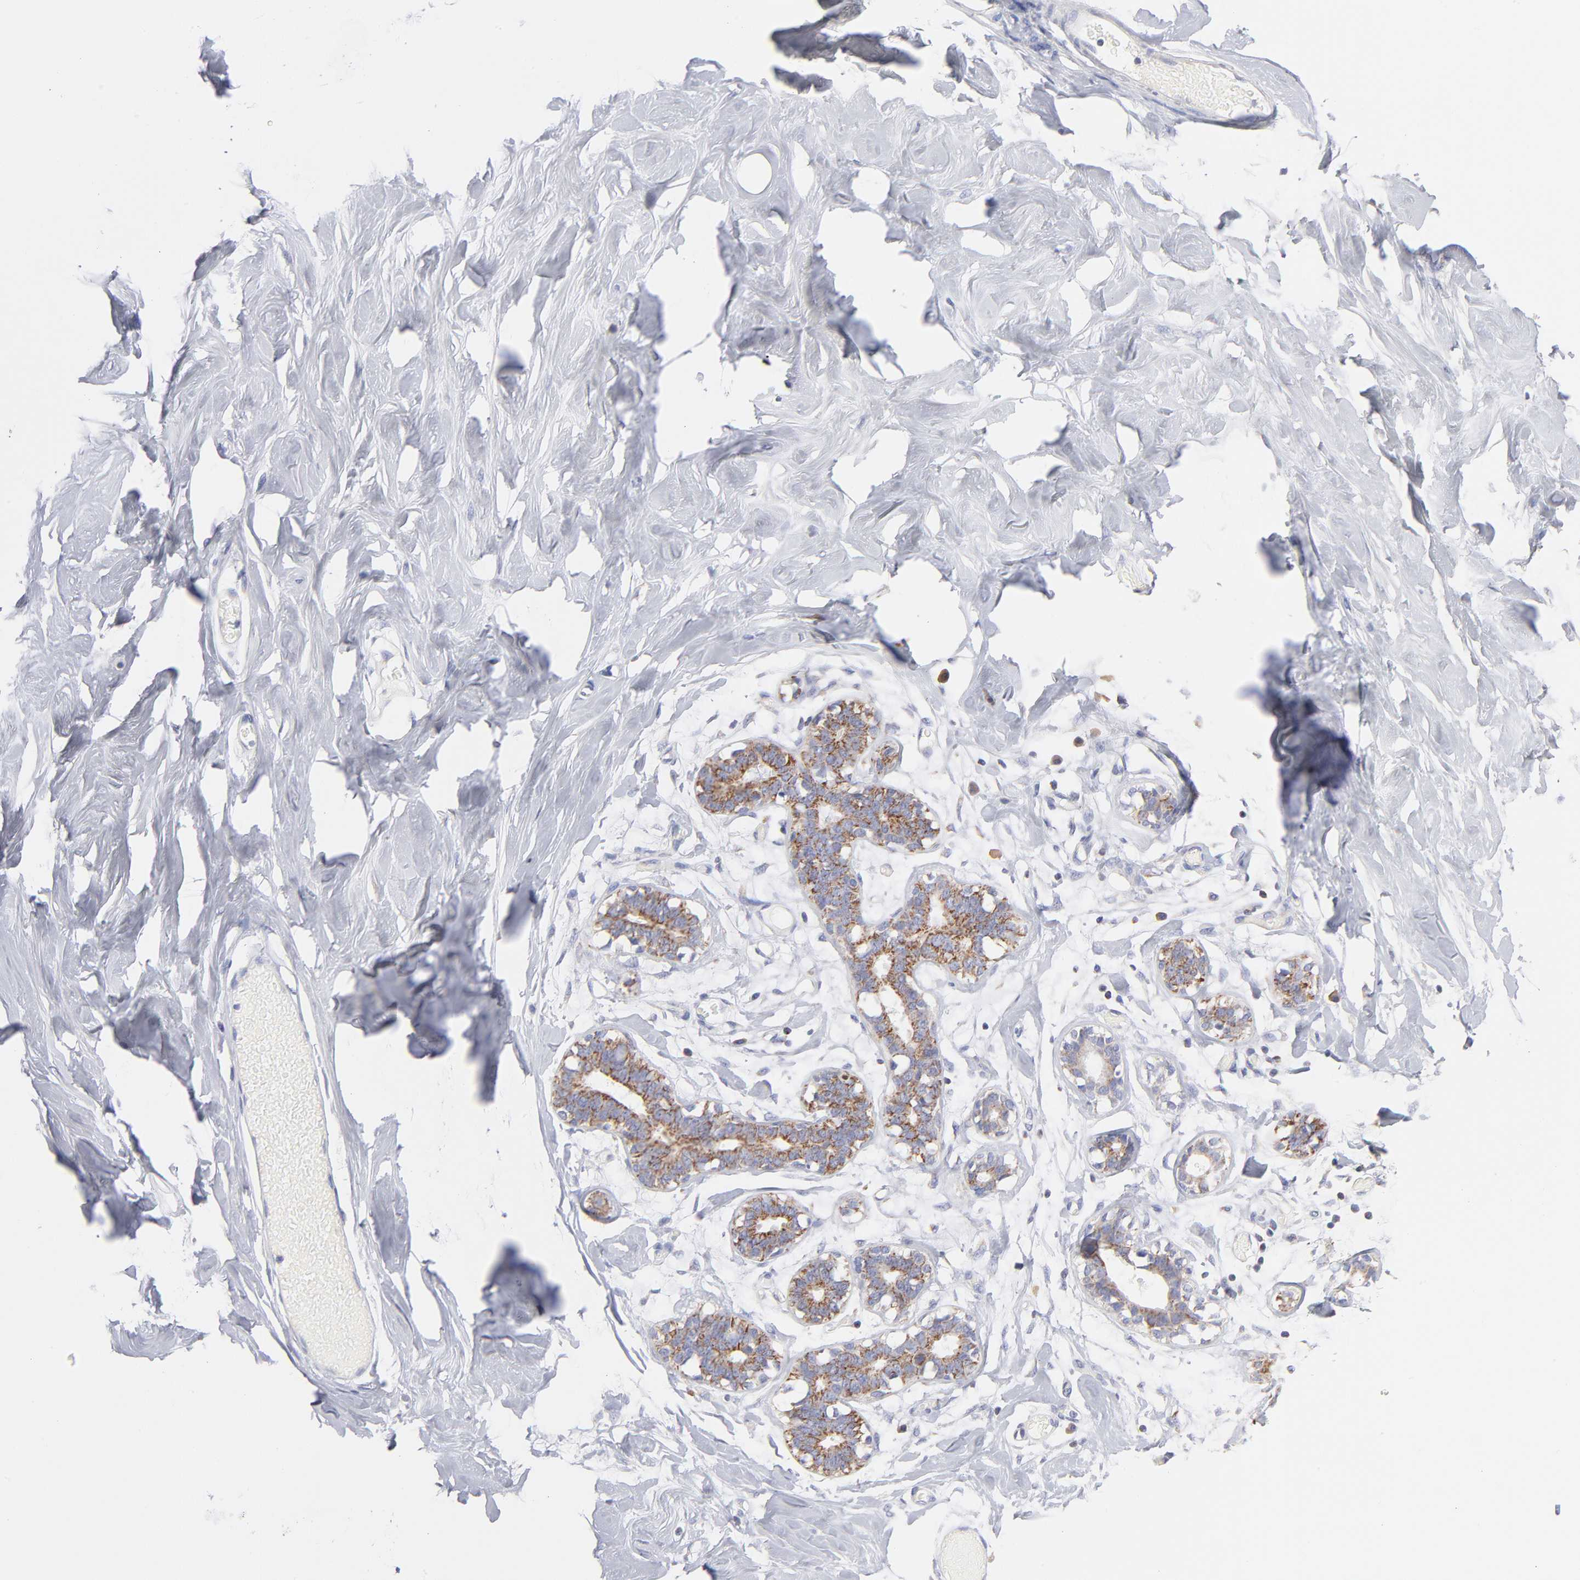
{"staining": {"intensity": "negative", "quantity": "none", "location": "none"}, "tissue": "breast", "cell_type": "Adipocytes", "image_type": "normal", "snomed": [{"axis": "morphology", "description": "Normal tissue, NOS"}, {"axis": "topography", "description": "Breast"}, {"axis": "topography", "description": "Soft tissue"}], "caption": "High magnification brightfield microscopy of normal breast stained with DAB (brown) and counterstained with hematoxylin (blue): adipocytes show no significant positivity. Brightfield microscopy of immunohistochemistry stained with DAB (3,3'-diaminobenzidine) (brown) and hematoxylin (blue), captured at high magnification.", "gene": "TIMM8A", "patient": {"sex": "female", "age": 25}}